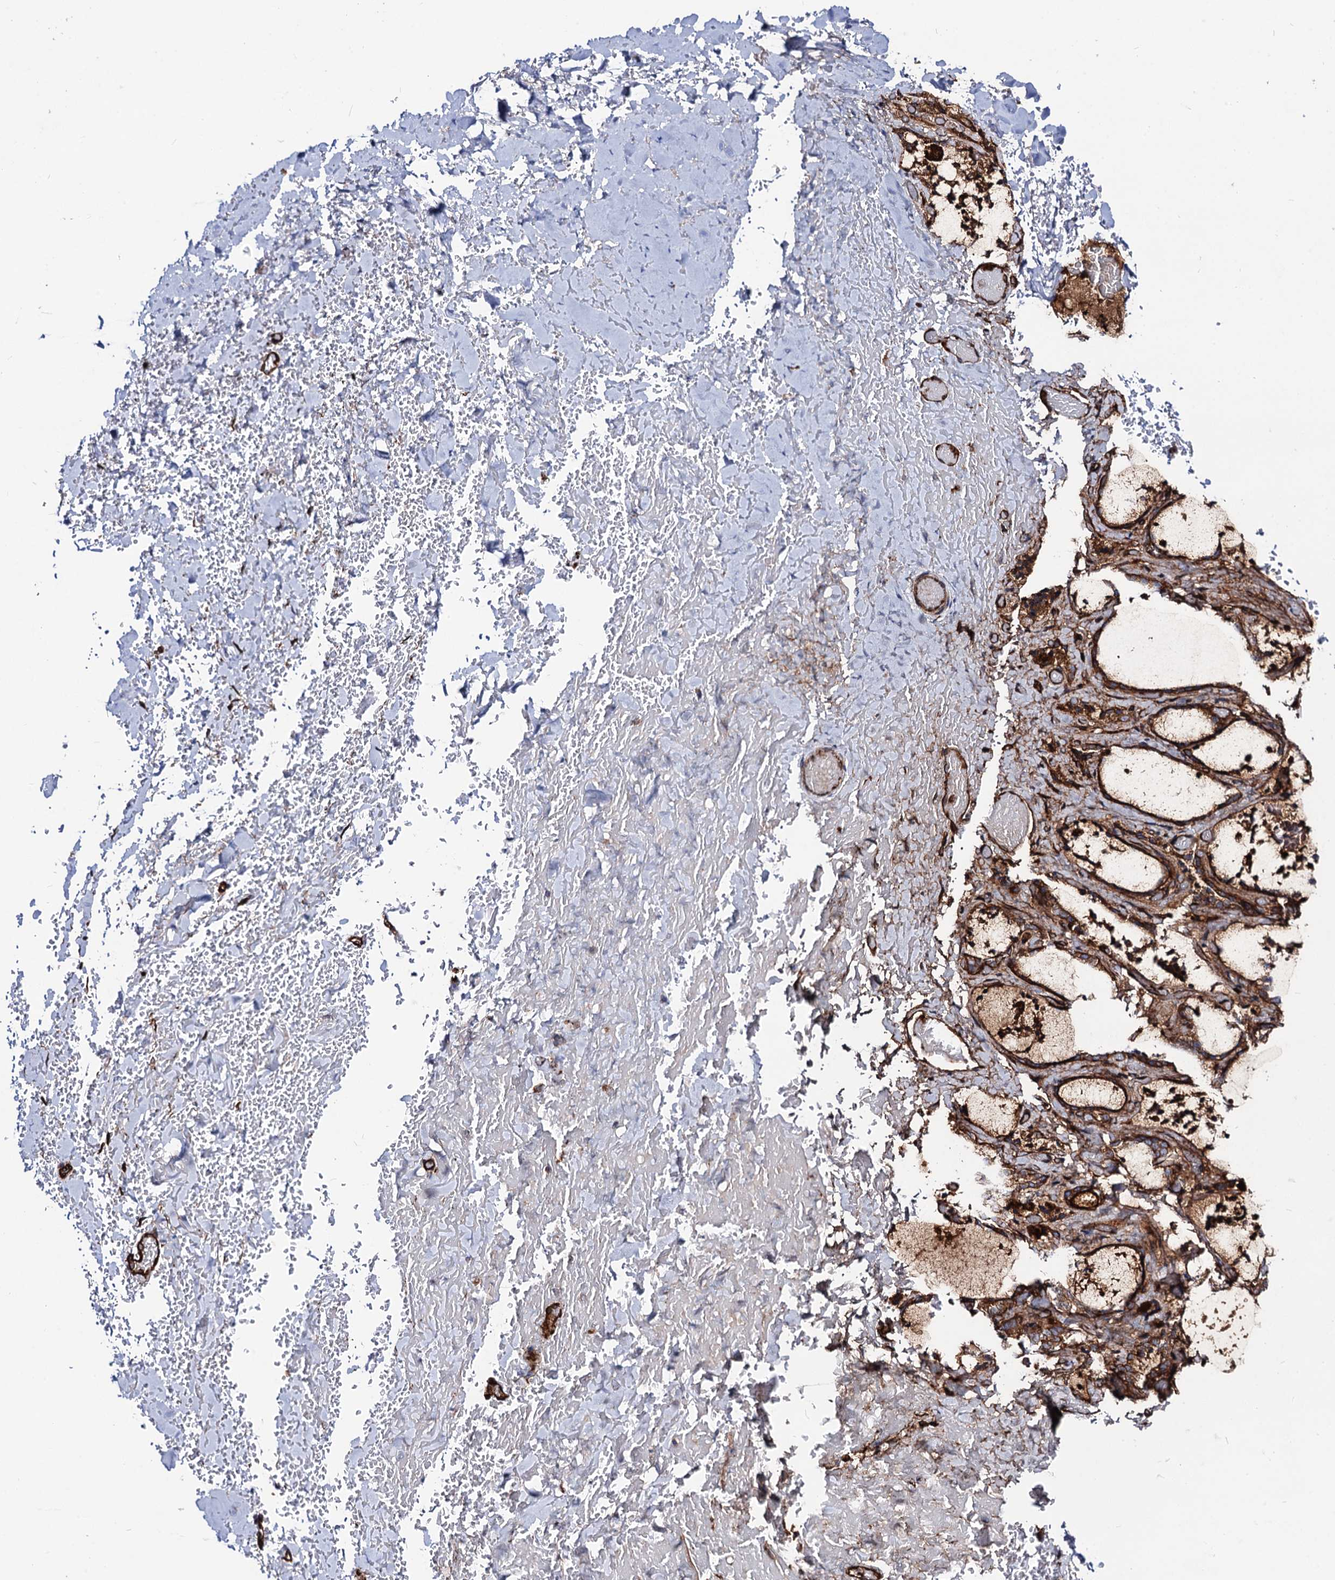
{"staining": {"intensity": "moderate", "quantity": ">75%", "location": "cytoplasmic/membranous"}, "tissue": "thyroid gland", "cell_type": "Glandular cells", "image_type": "normal", "snomed": [{"axis": "morphology", "description": "Normal tissue, NOS"}, {"axis": "topography", "description": "Thyroid gland"}], "caption": "This is a photomicrograph of immunohistochemistry staining of benign thyroid gland, which shows moderate staining in the cytoplasmic/membranous of glandular cells.", "gene": "CIP2A", "patient": {"sex": "female", "age": 44}}